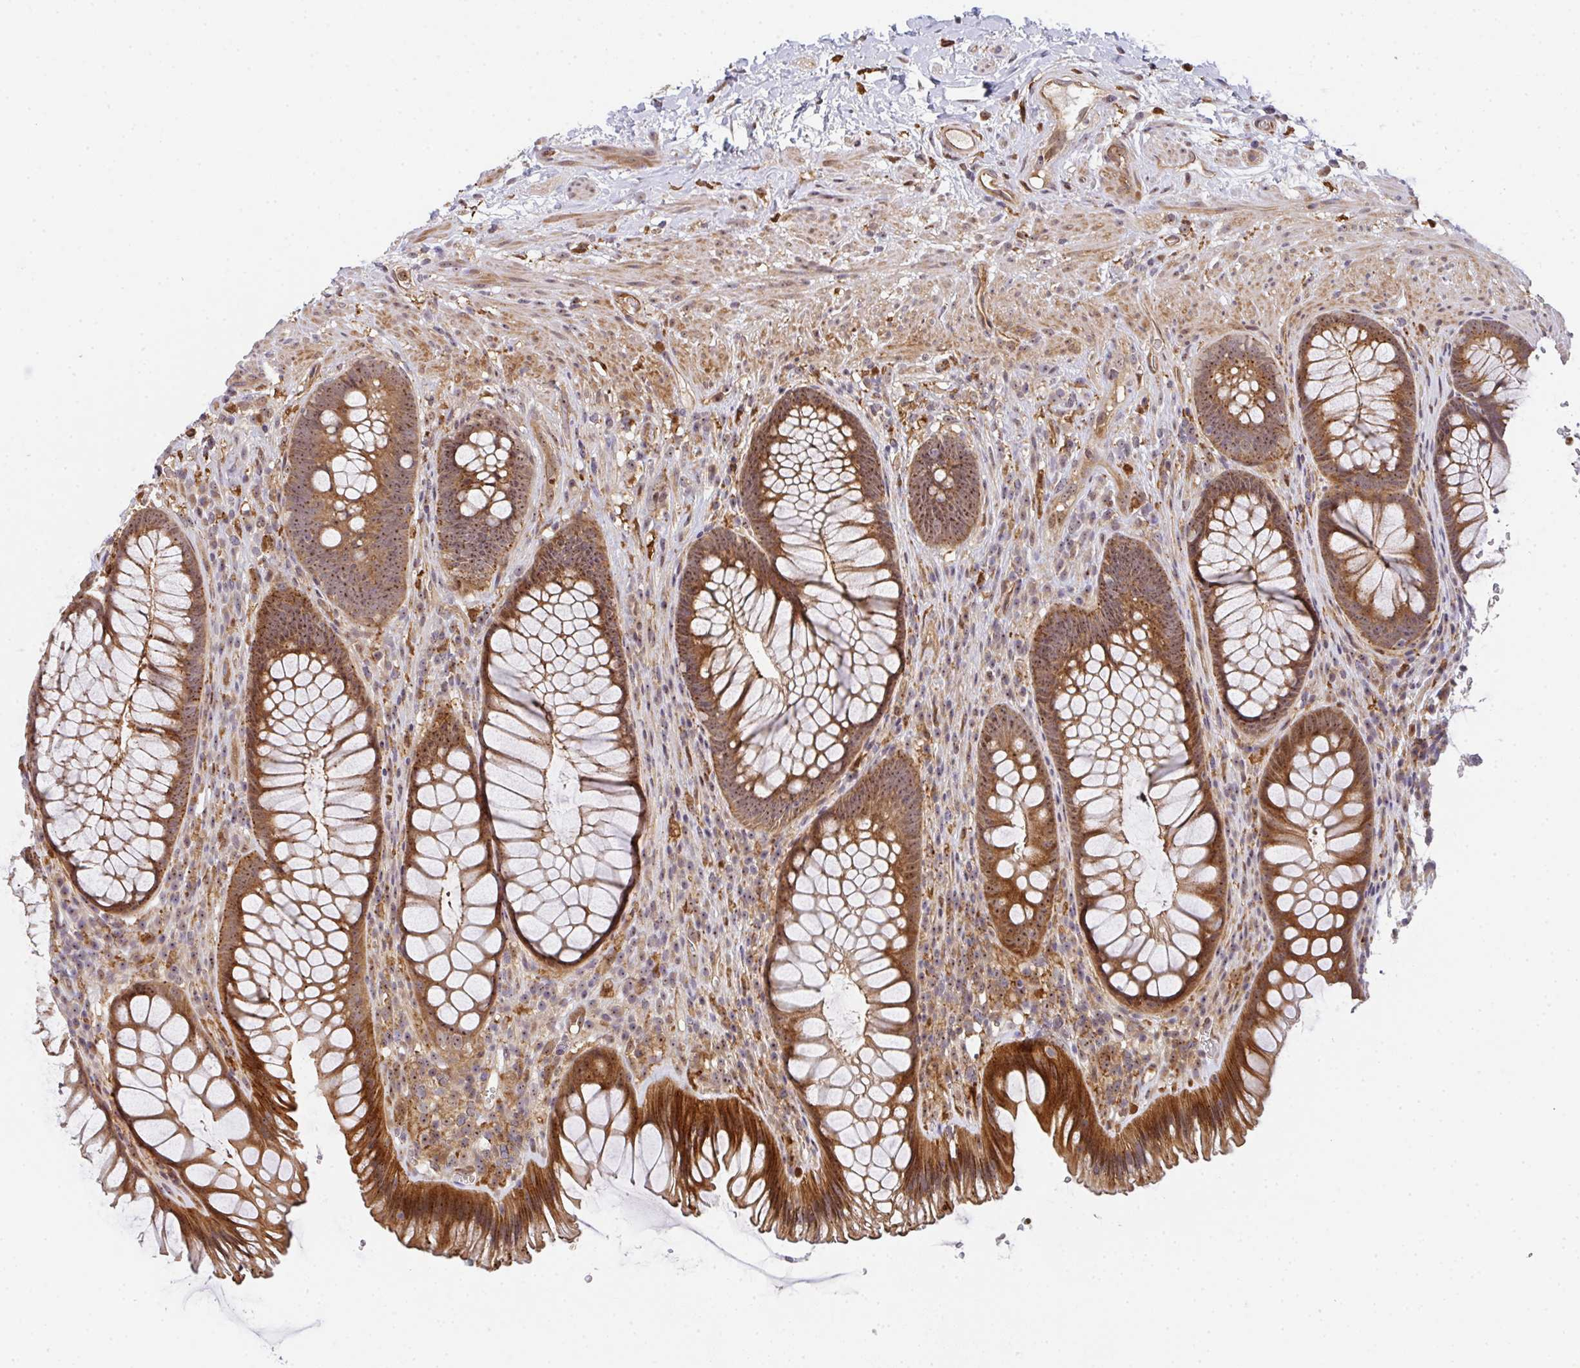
{"staining": {"intensity": "strong", "quantity": ">75%", "location": "cytoplasmic/membranous,nuclear"}, "tissue": "rectum", "cell_type": "Glandular cells", "image_type": "normal", "snomed": [{"axis": "morphology", "description": "Normal tissue, NOS"}, {"axis": "topography", "description": "Rectum"}], "caption": "Strong cytoplasmic/membranous,nuclear expression for a protein is present in approximately >75% of glandular cells of benign rectum using IHC.", "gene": "SIMC1", "patient": {"sex": "male", "age": 53}}